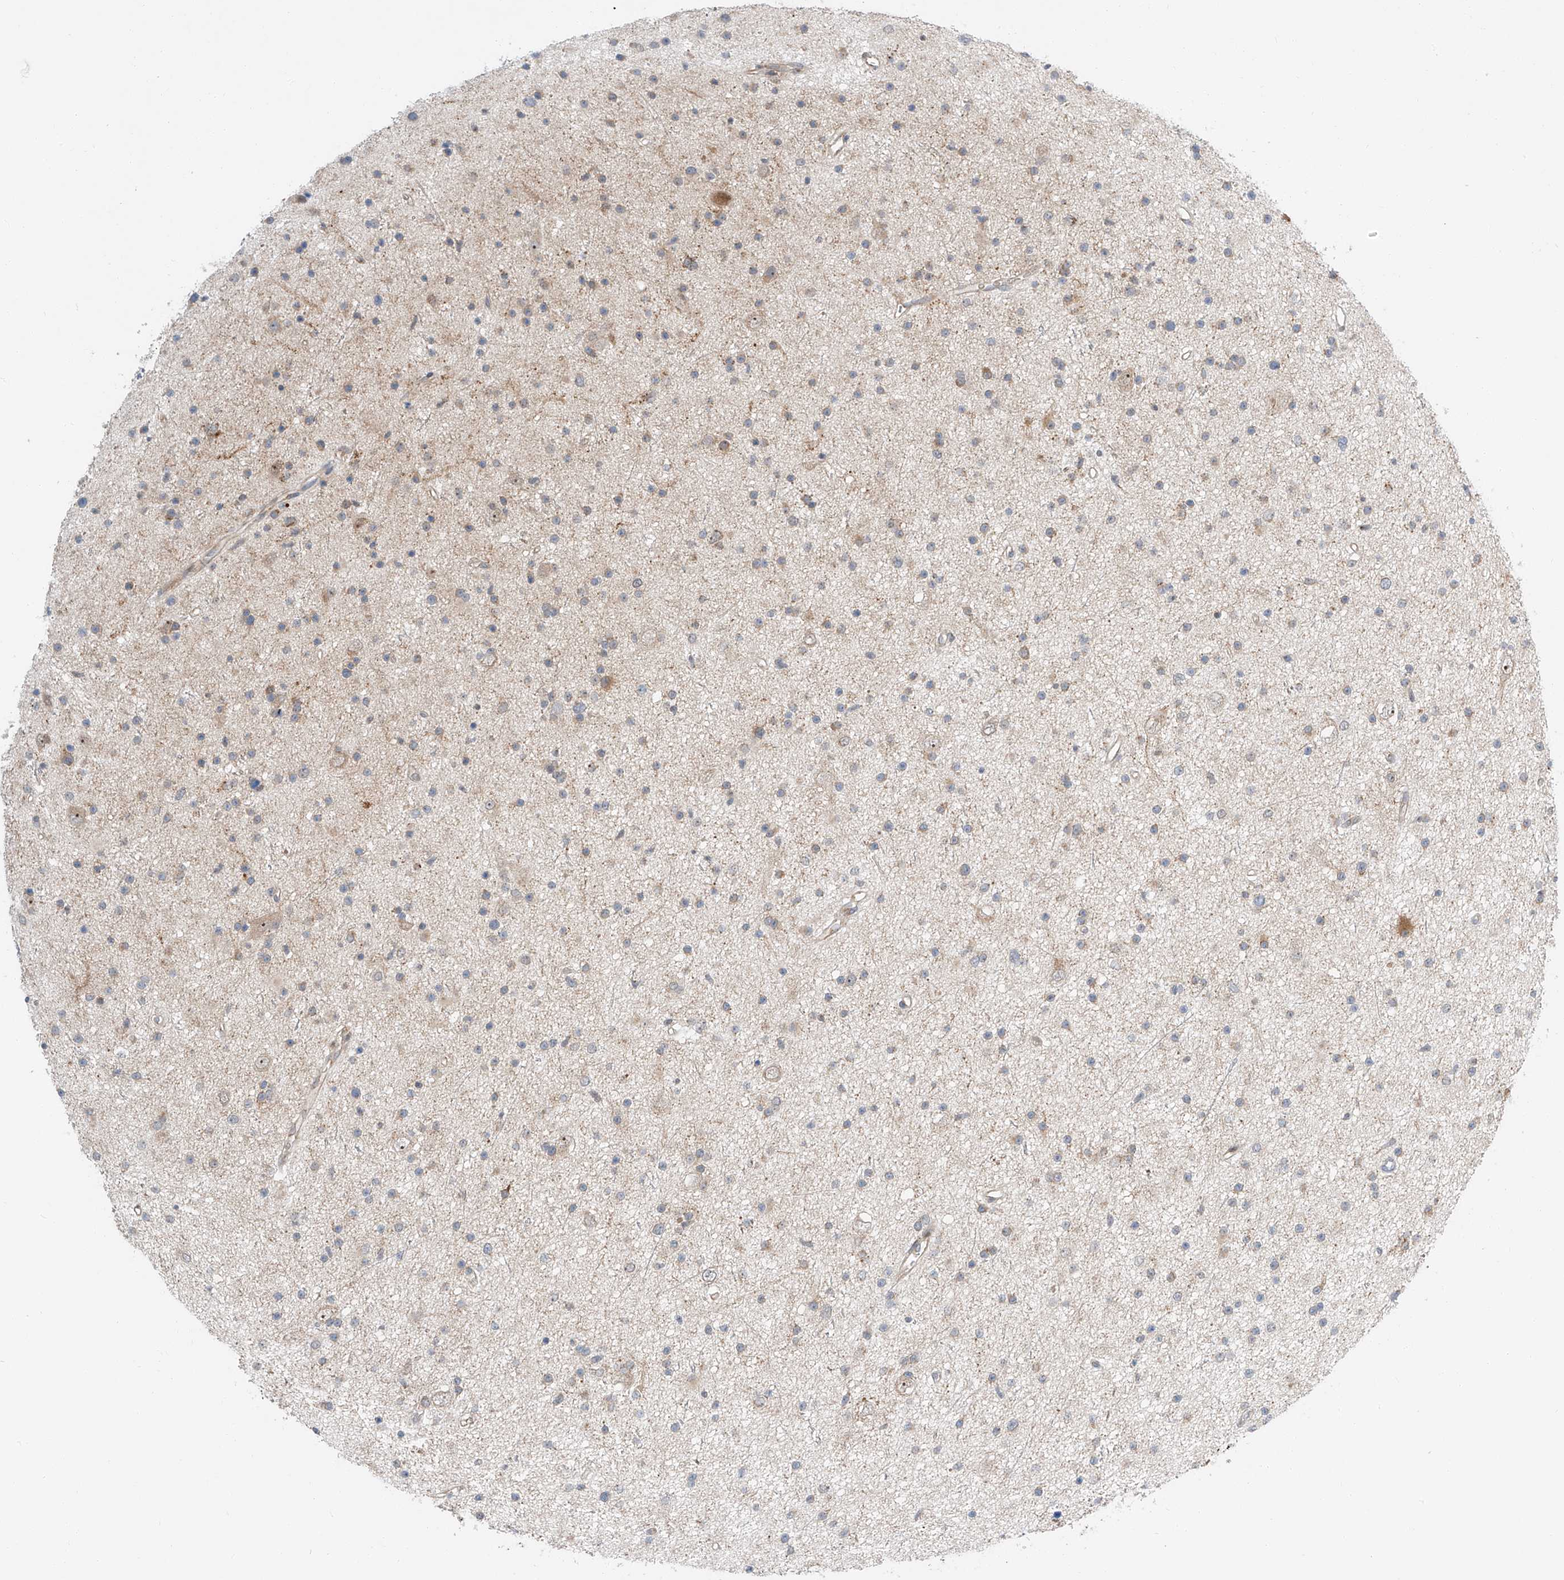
{"staining": {"intensity": "weak", "quantity": "25%-75%", "location": "cytoplasmic/membranous"}, "tissue": "glioma", "cell_type": "Tumor cells", "image_type": "cancer", "snomed": [{"axis": "morphology", "description": "Glioma, malignant, Low grade"}, {"axis": "topography", "description": "Cerebral cortex"}], "caption": "Human malignant glioma (low-grade) stained with a brown dye reveals weak cytoplasmic/membranous positive positivity in about 25%-75% of tumor cells.", "gene": "CLDND1", "patient": {"sex": "female", "age": 39}}